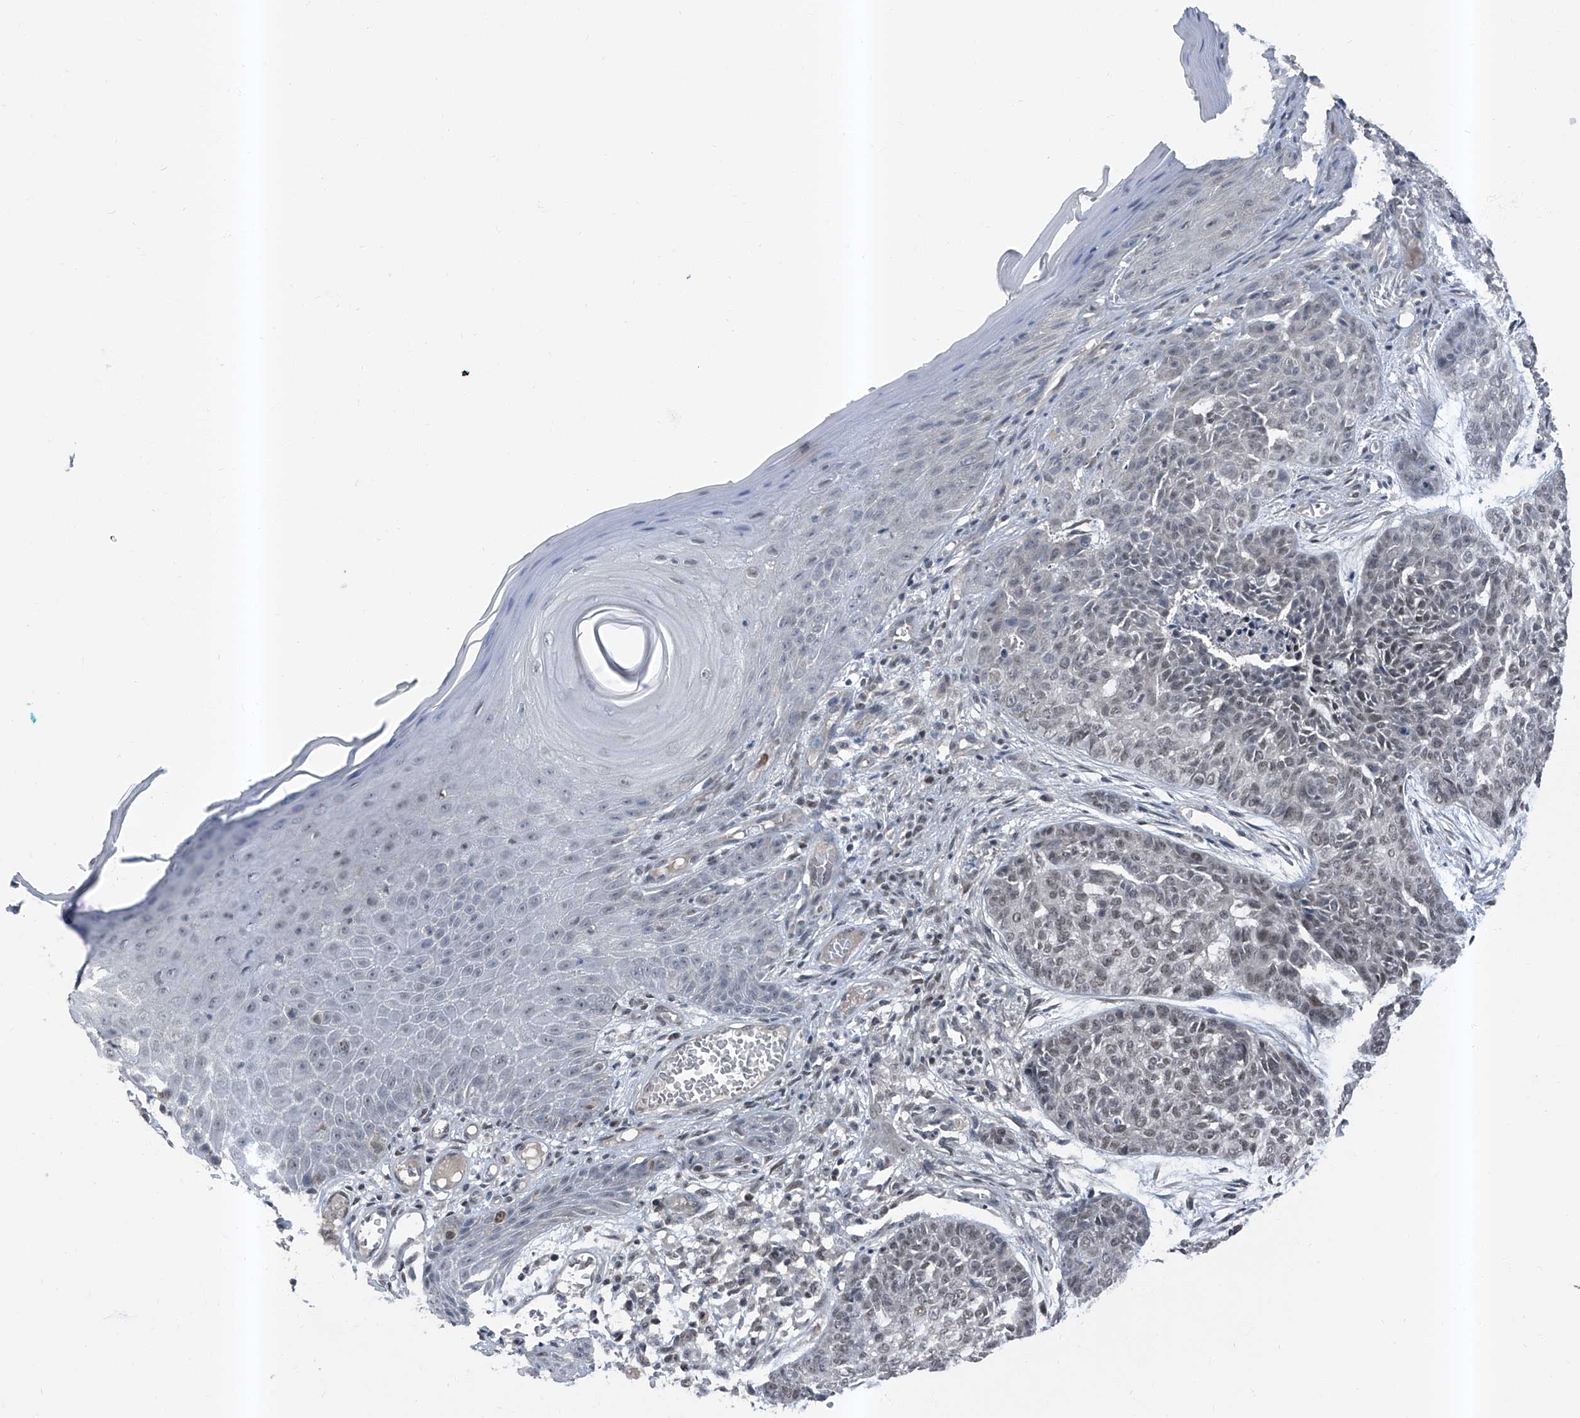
{"staining": {"intensity": "negative", "quantity": "none", "location": "none"}, "tissue": "skin cancer", "cell_type": "Tumor cells", "image_type": "cancer", "snomed": [{"axis": "morphology", "description": "Basal cell carcinoma"}, {"axis": "topography", "description": "Skin"}], "caption": "Tumor cells are negative for brown protein staining in skin cancer (basal cell carcinoma).", "gene": "BMI1", "patient": {"sex": "female", "age": 64}}